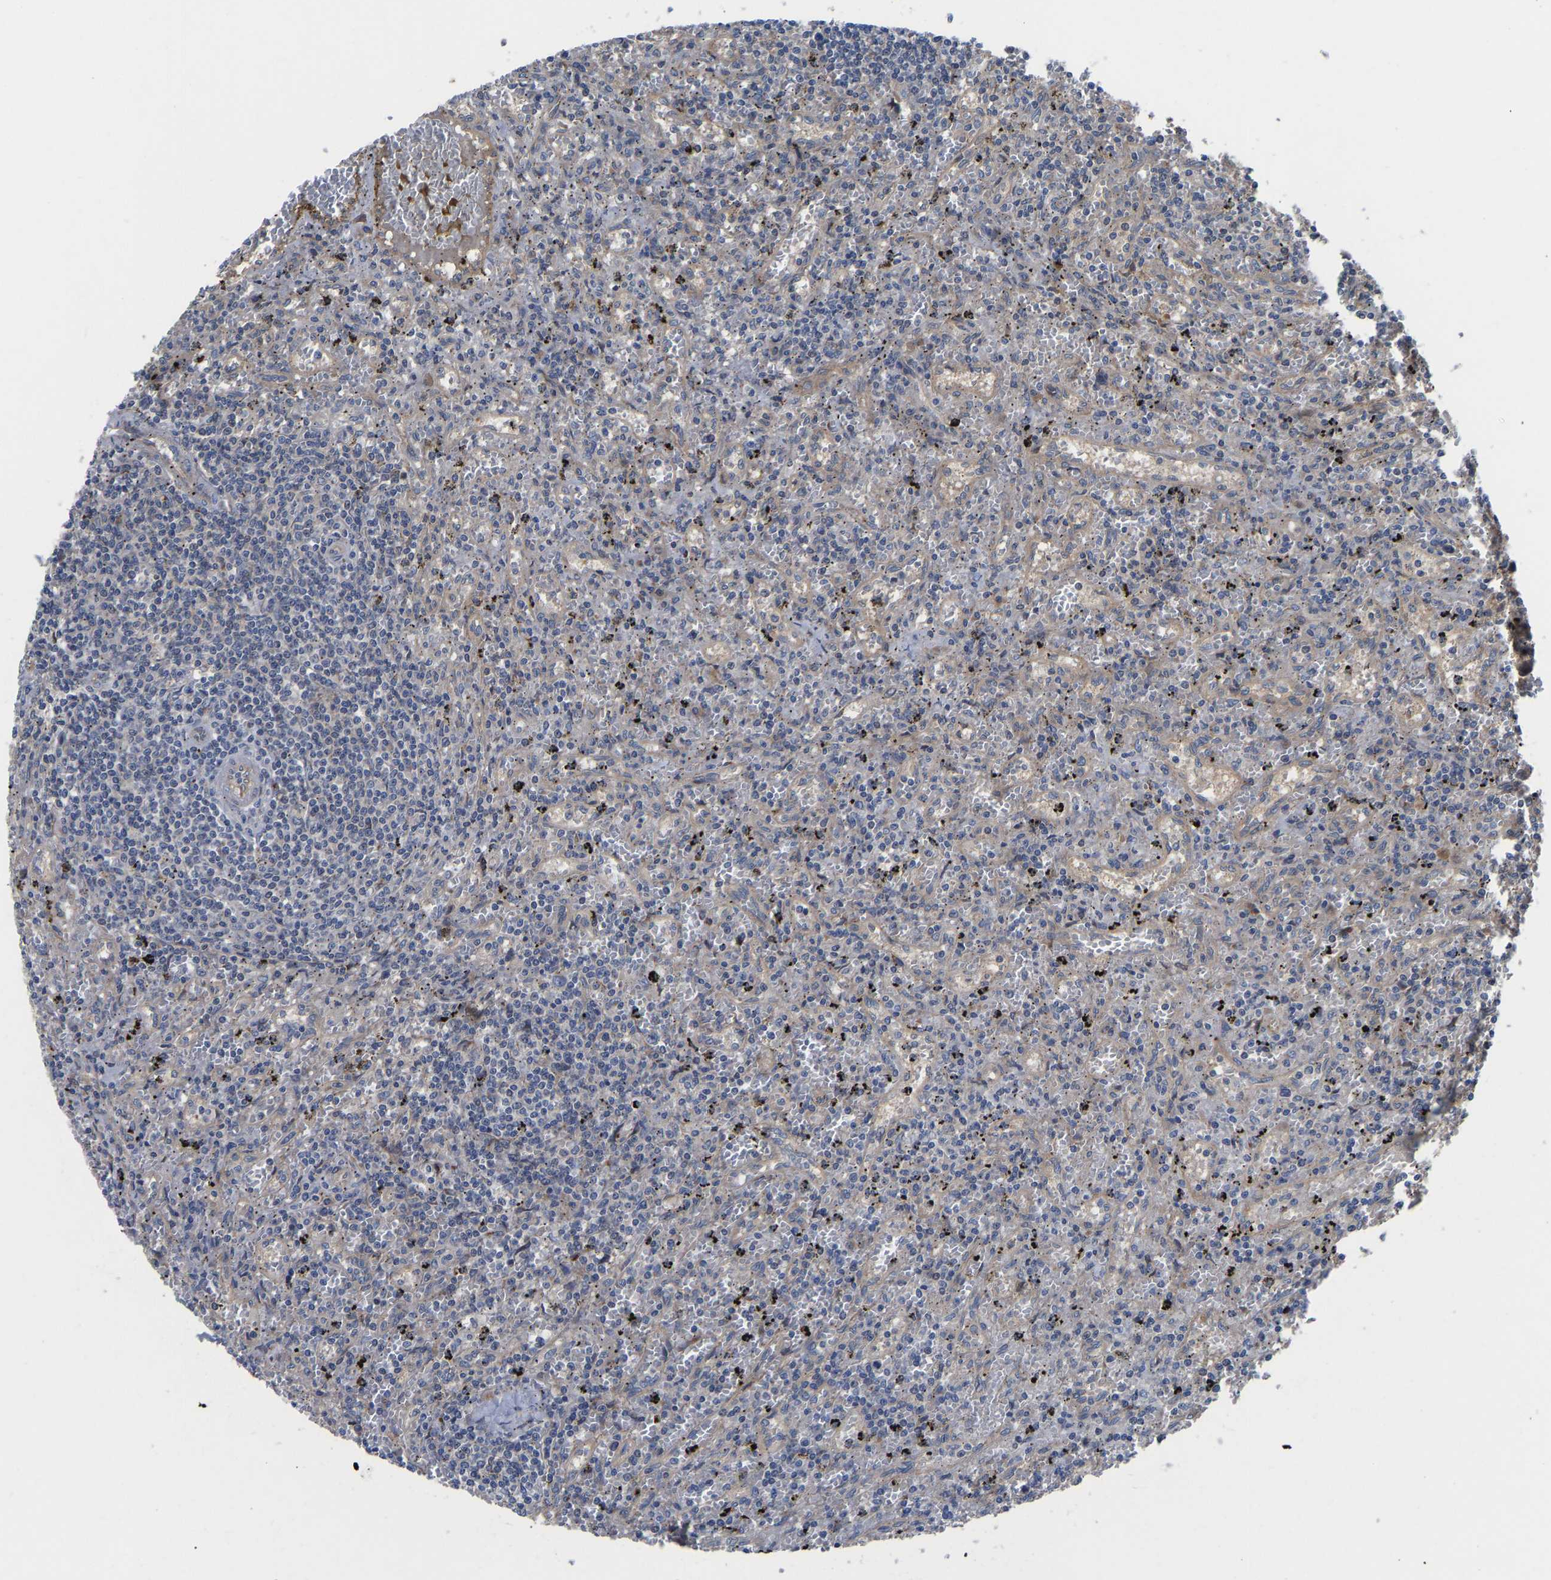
{"staining": {"intensity": "negative", "quantity": "none", "location": "none"}, "tissue": "lymphoma", "cell_type": "Tumor cells", "image_type": "cancer", "snomed": [{"axis": "morphology", "description": "Malignant lymphoma, non-Hodgkin's type, Low grade"}, {"axis": "topography", "description": "Spleen"}], "caption": "Human low-grade malignant lymphoma, non-Hodgkin's type stained for a protein using IHC exhibits no expression in tumor cells.", "gene": "FRRS1", "patient": {"sex": "male", "age": 76}}